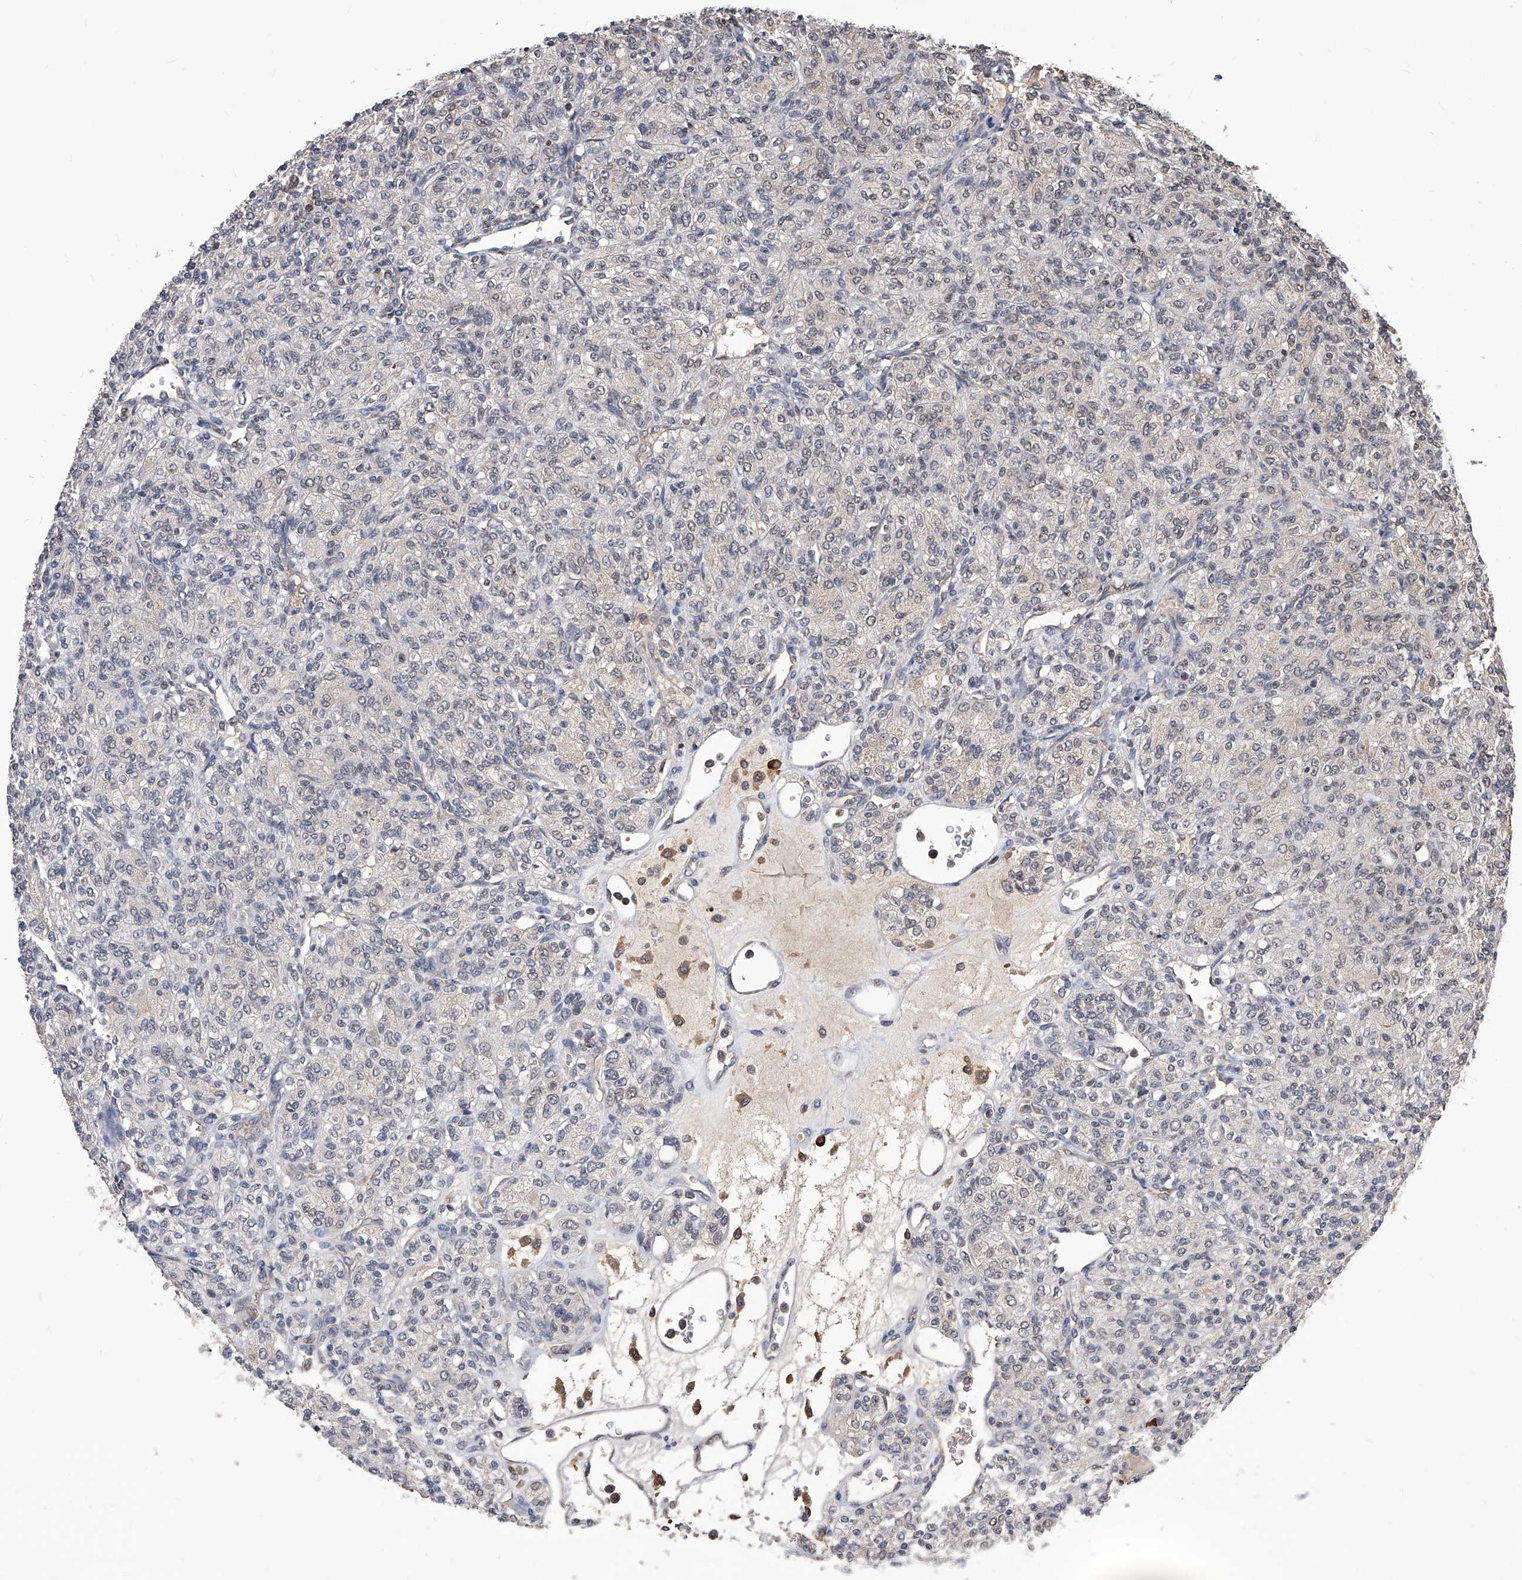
{"staining": {"intensity": "negative", "quantity": "none", "location": "none"}, "tissue": "renal cancer", "cell_type": "Tumor cells", "image_type": "cancer", "snomed": [{"axis": "morphology", "description": "Adenocarcinoma, NOS"}, {"axis": "topography", "description": "Kidney"}], "caption": "IHC image of human renal cancer (adenocarcinoma) stained for a protein (brown), which reveals no positivity in tumor cells.", "gene": "ID1", "patient": {"sex": "male", "age": 77}}